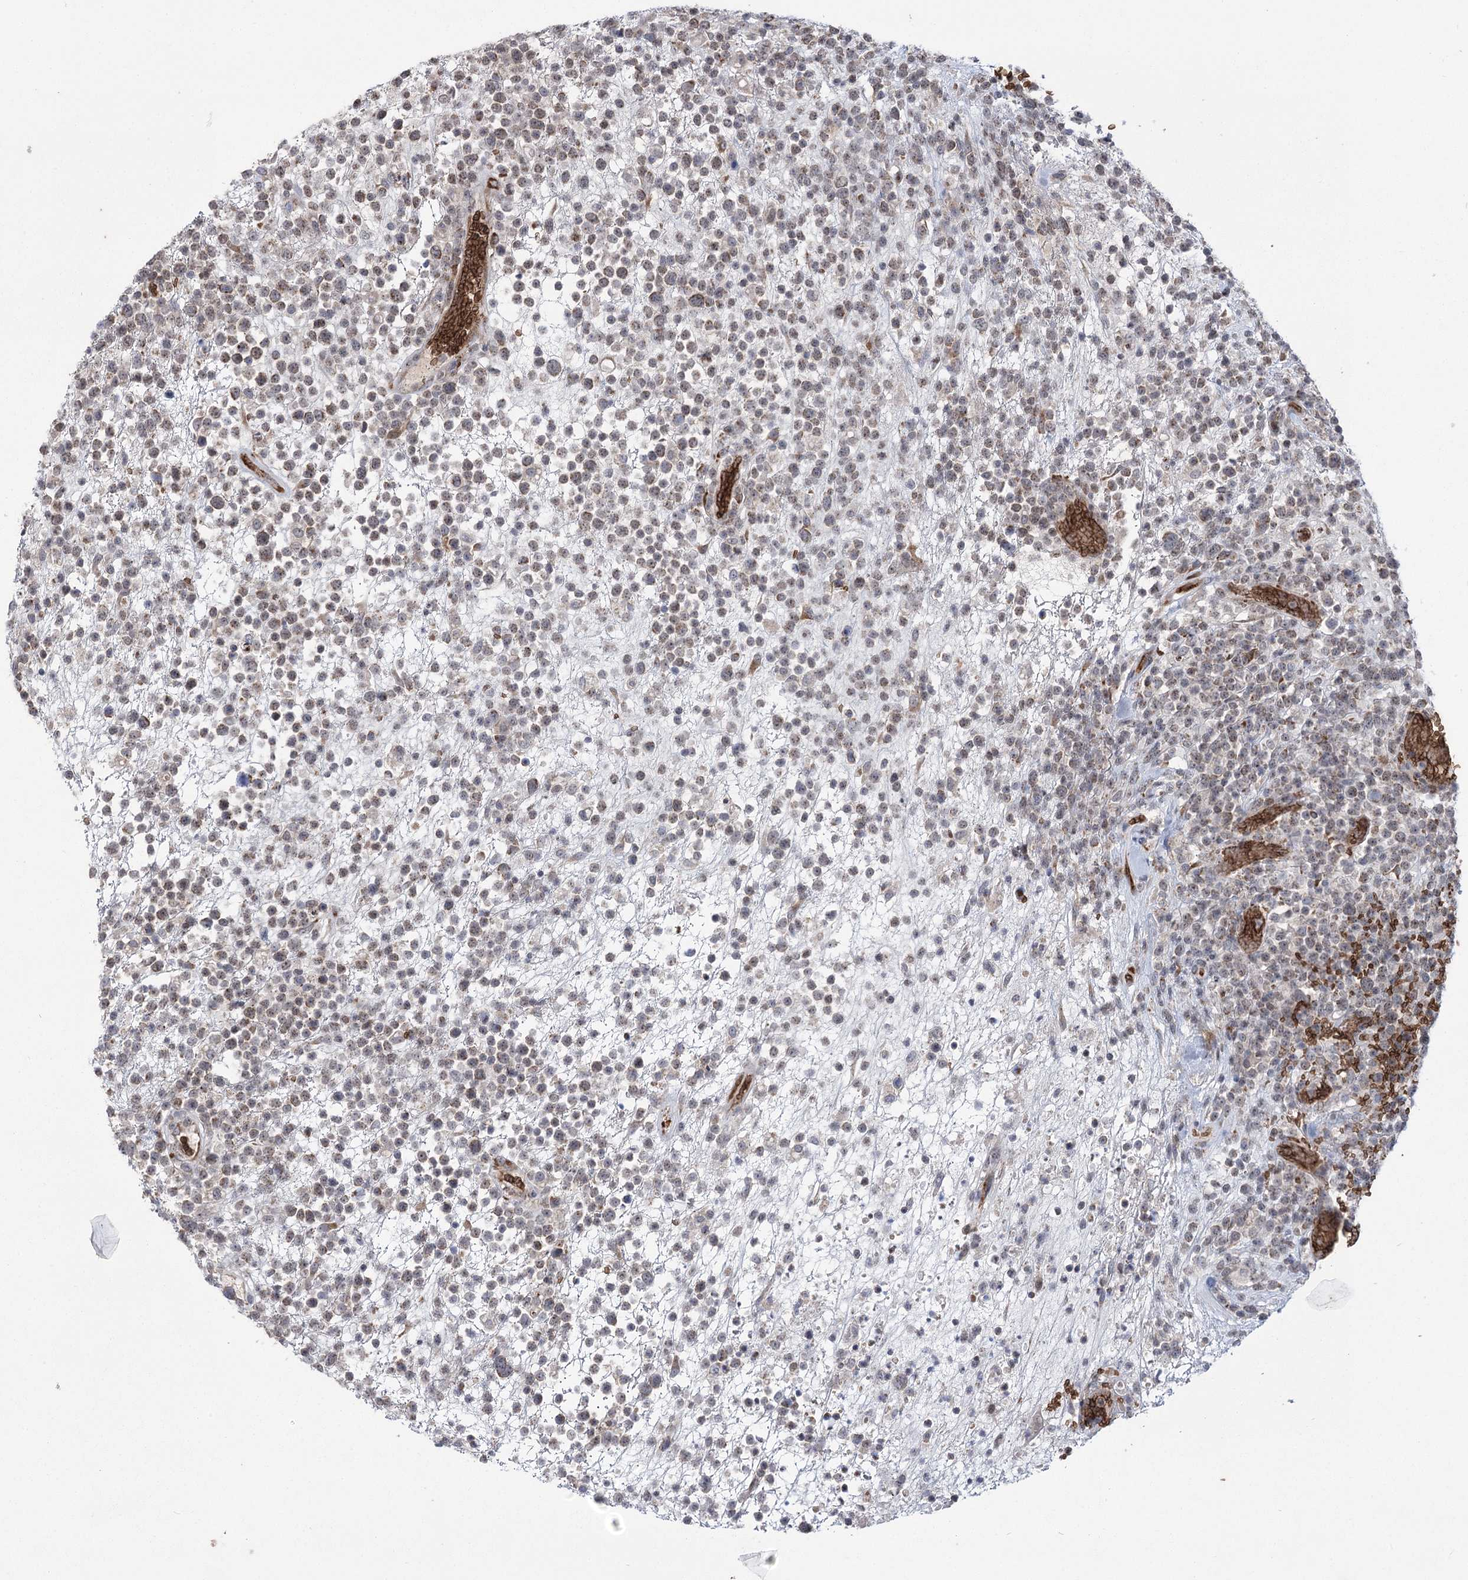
{"staining": {"intensity": "weak", "quantity": "25%-75%", "location": "cytoplasmic/membranous,nuclear"}, "tissue": "lymphoma", "cell_type": "Tumor cells", "image_type": "cancer", "snomed": [{"axis": "morphology", "description": "Malignant lymphoma, non-Hodgkin's type, High grade"}, {"axis": "topography", "description": "Colon"}], "caption": "Immunohistochemistry (DAB (3,3'-diaminobenzidine)) staining of human lymphoma exhibits weak cytoplasmic/membranous and nuclear protein staining in approximately 25%-75% of tumor cells.", "gene": "NSMCE4A", "patient": {"sex": "female", "age": 53}}